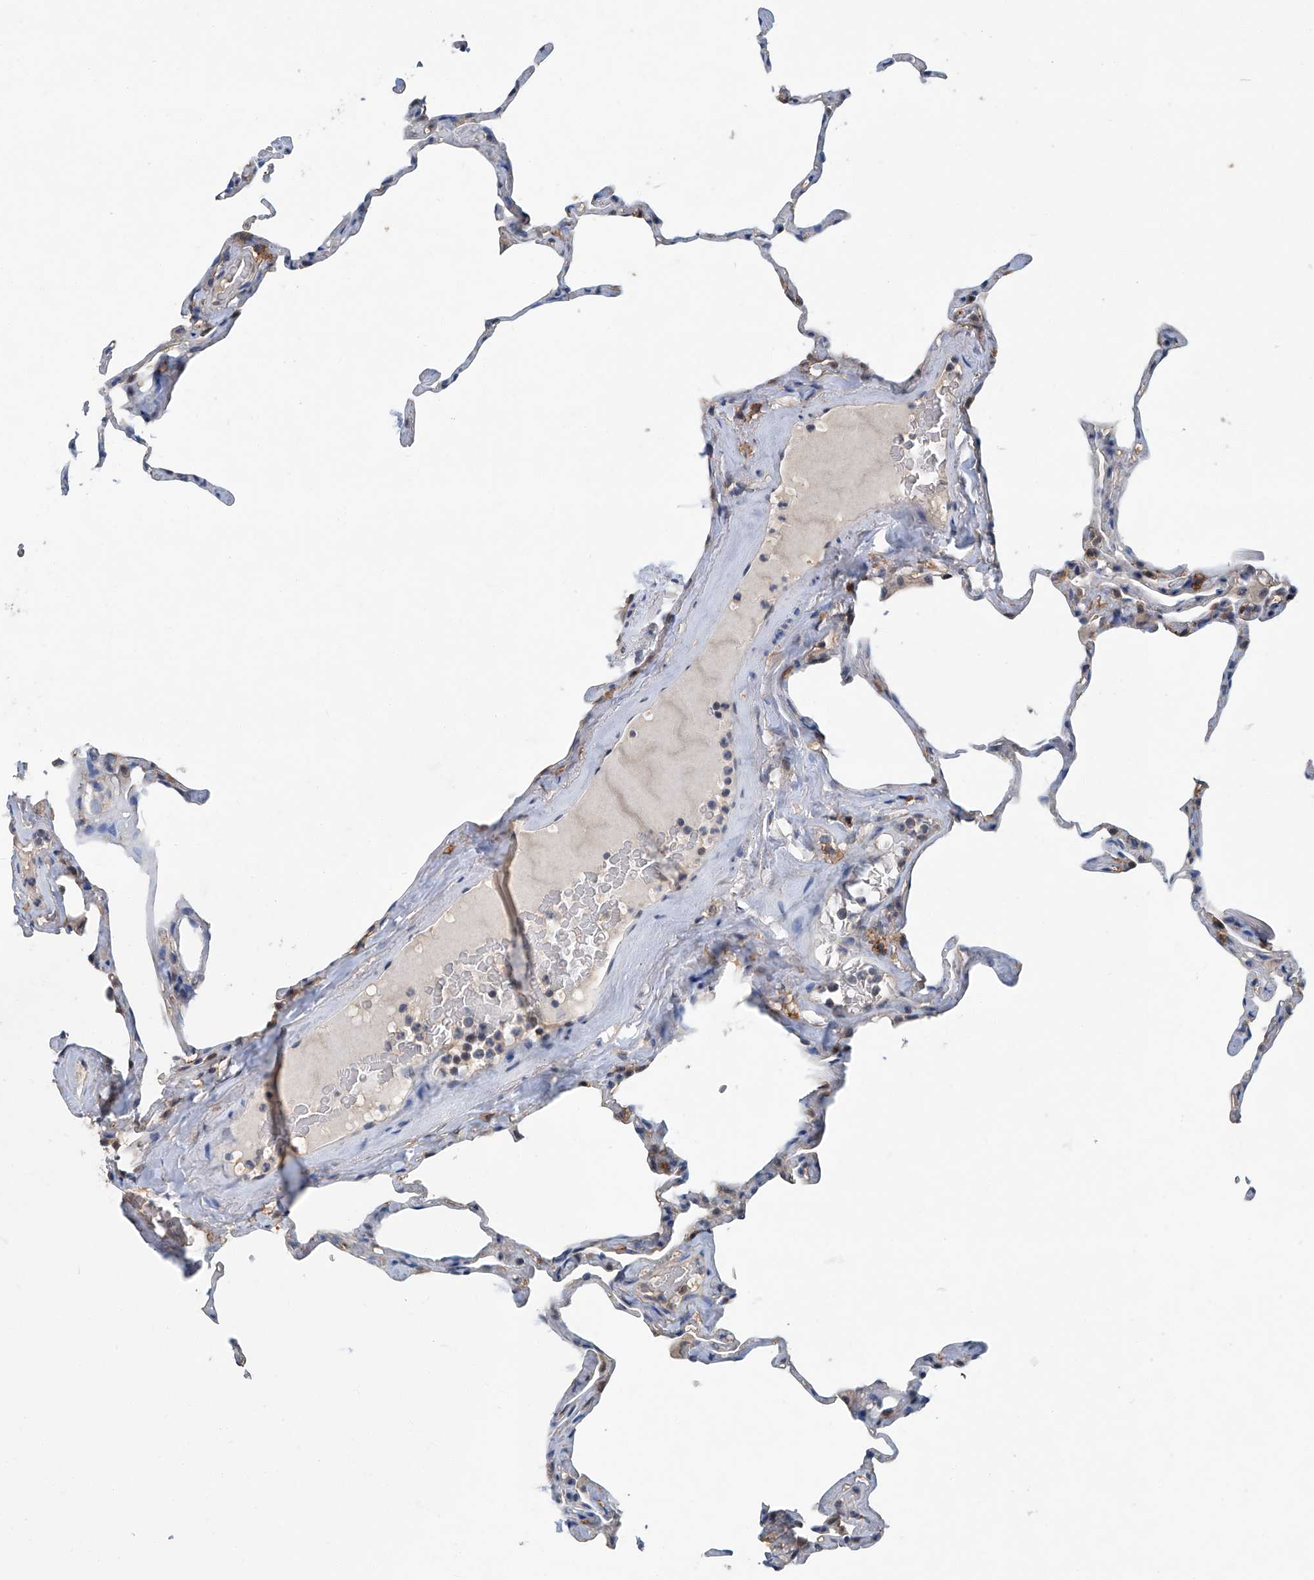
{"staining": {"intensity": "weak", "quantity": "<25%", "location": "cytoplasmic/membranous"}, "tissue": "lung", "cell_type": "Alveolar cells", "image_type": "normal", "snomed": [{"axis": "morphology", "description": "Normal tissue, NOS"}, {"axis": "topography", "description": "Lung"}], "caption": "Photomicrograph shows no protein positivity in alveolar cells of benign lung. (DAB (3,3'-diaminobenzidine) immunohistochemistry with hematoxylin counter stain).", "gene": "CLK1", "patient": {"sex": "male", "age": 65}}